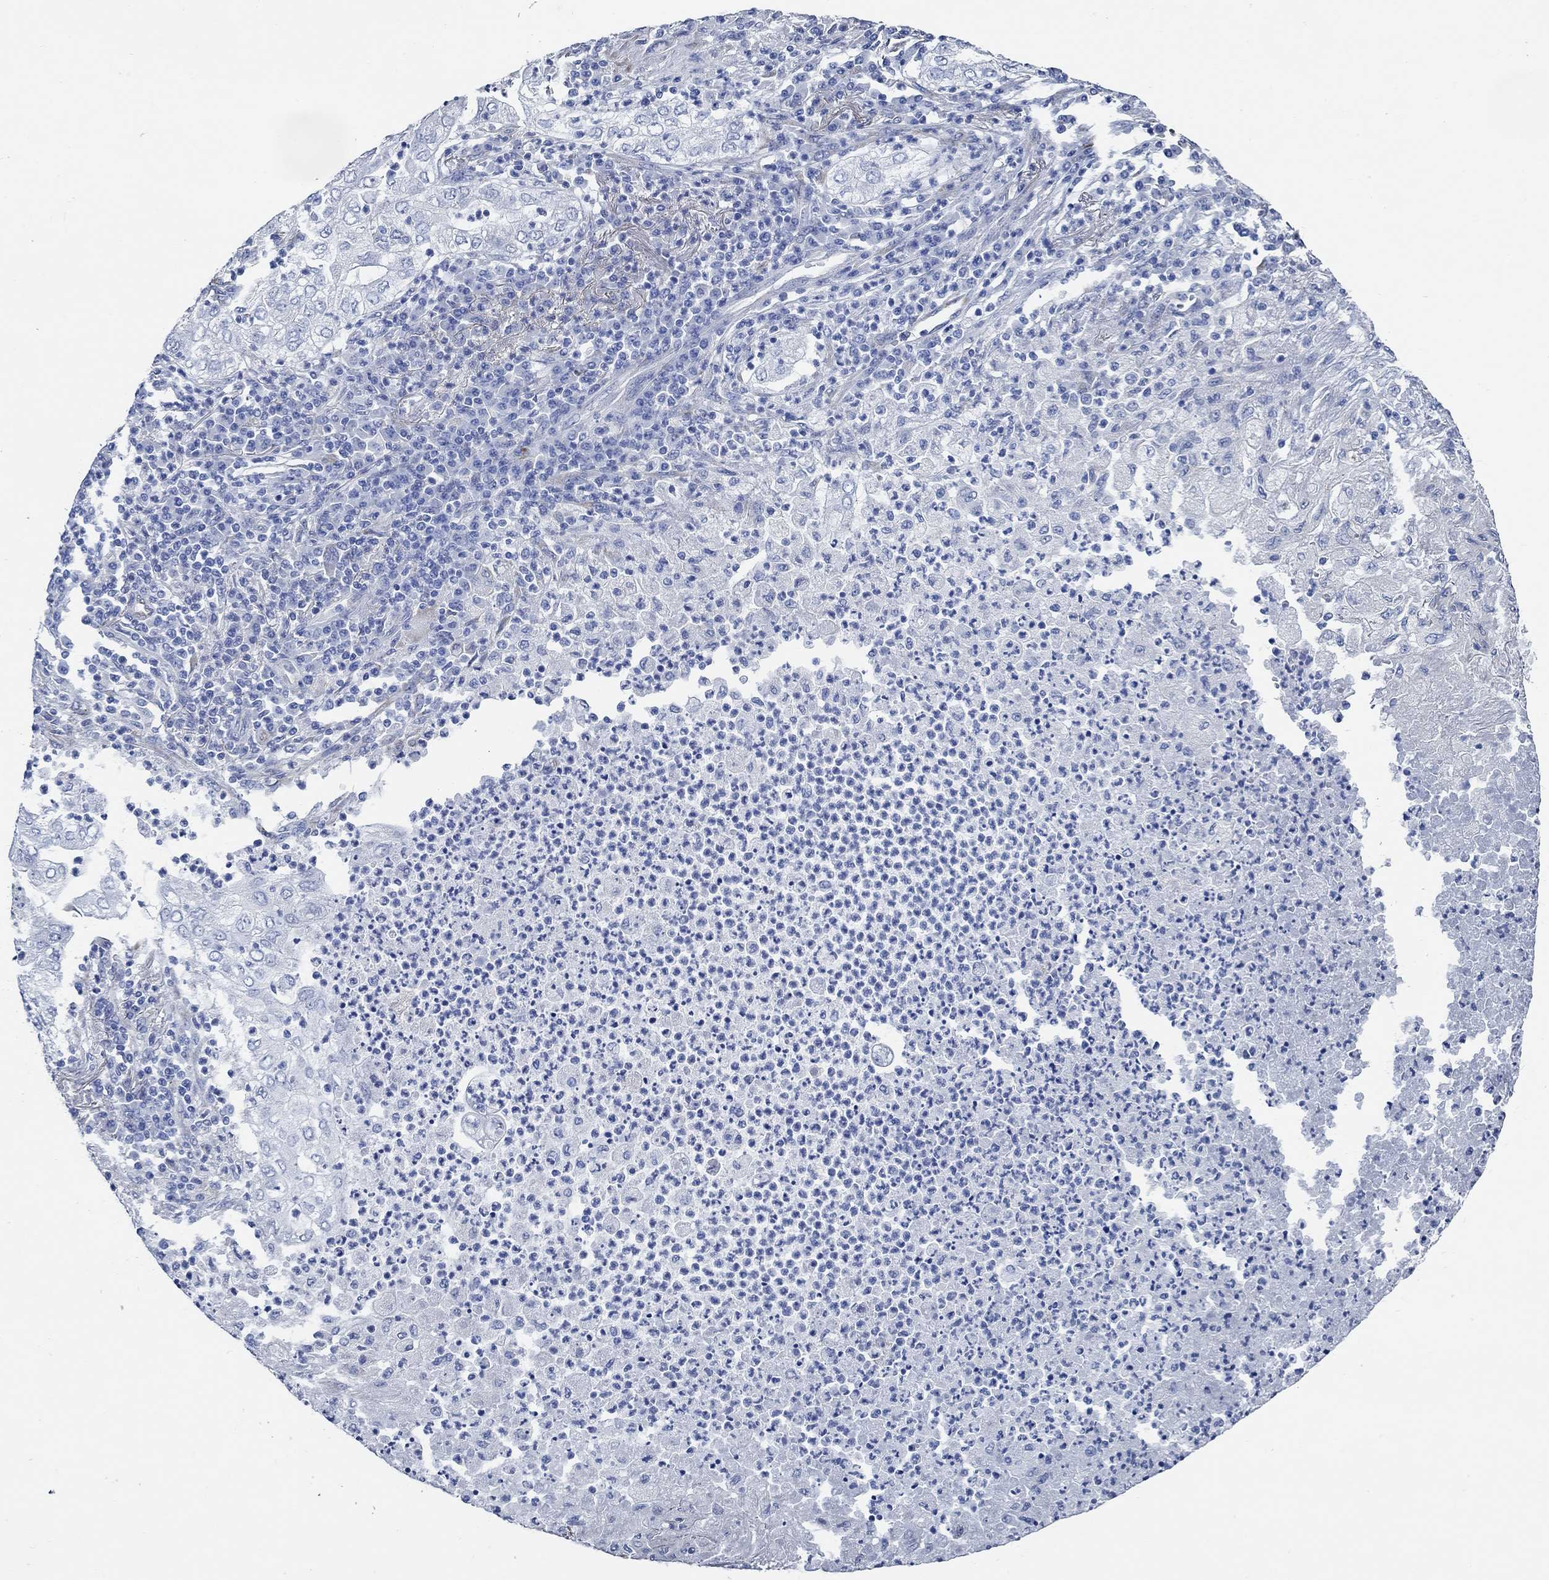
{"staining": {"intensity": "negative", "quantity": "none", "location": "none"}, "tissue": "lung cancer", "cell_type": "Tumor cells", "image_type": "cancer", "snomed": [{"axis": "morphology", "description": "Adenocarcinoma, NOS"}, {"axis": "topography", "description": "Lung"}], "caption": "Immunohistochemistry micrograph of neoplastic tissue: adenocarcinoma (lung) stained with DAB (3,3'-diaminobenzidine) shows no significant protein positivity in tumor cells.", "gene": "HECW2", "patient": {"sex": "female", "age": 73}}